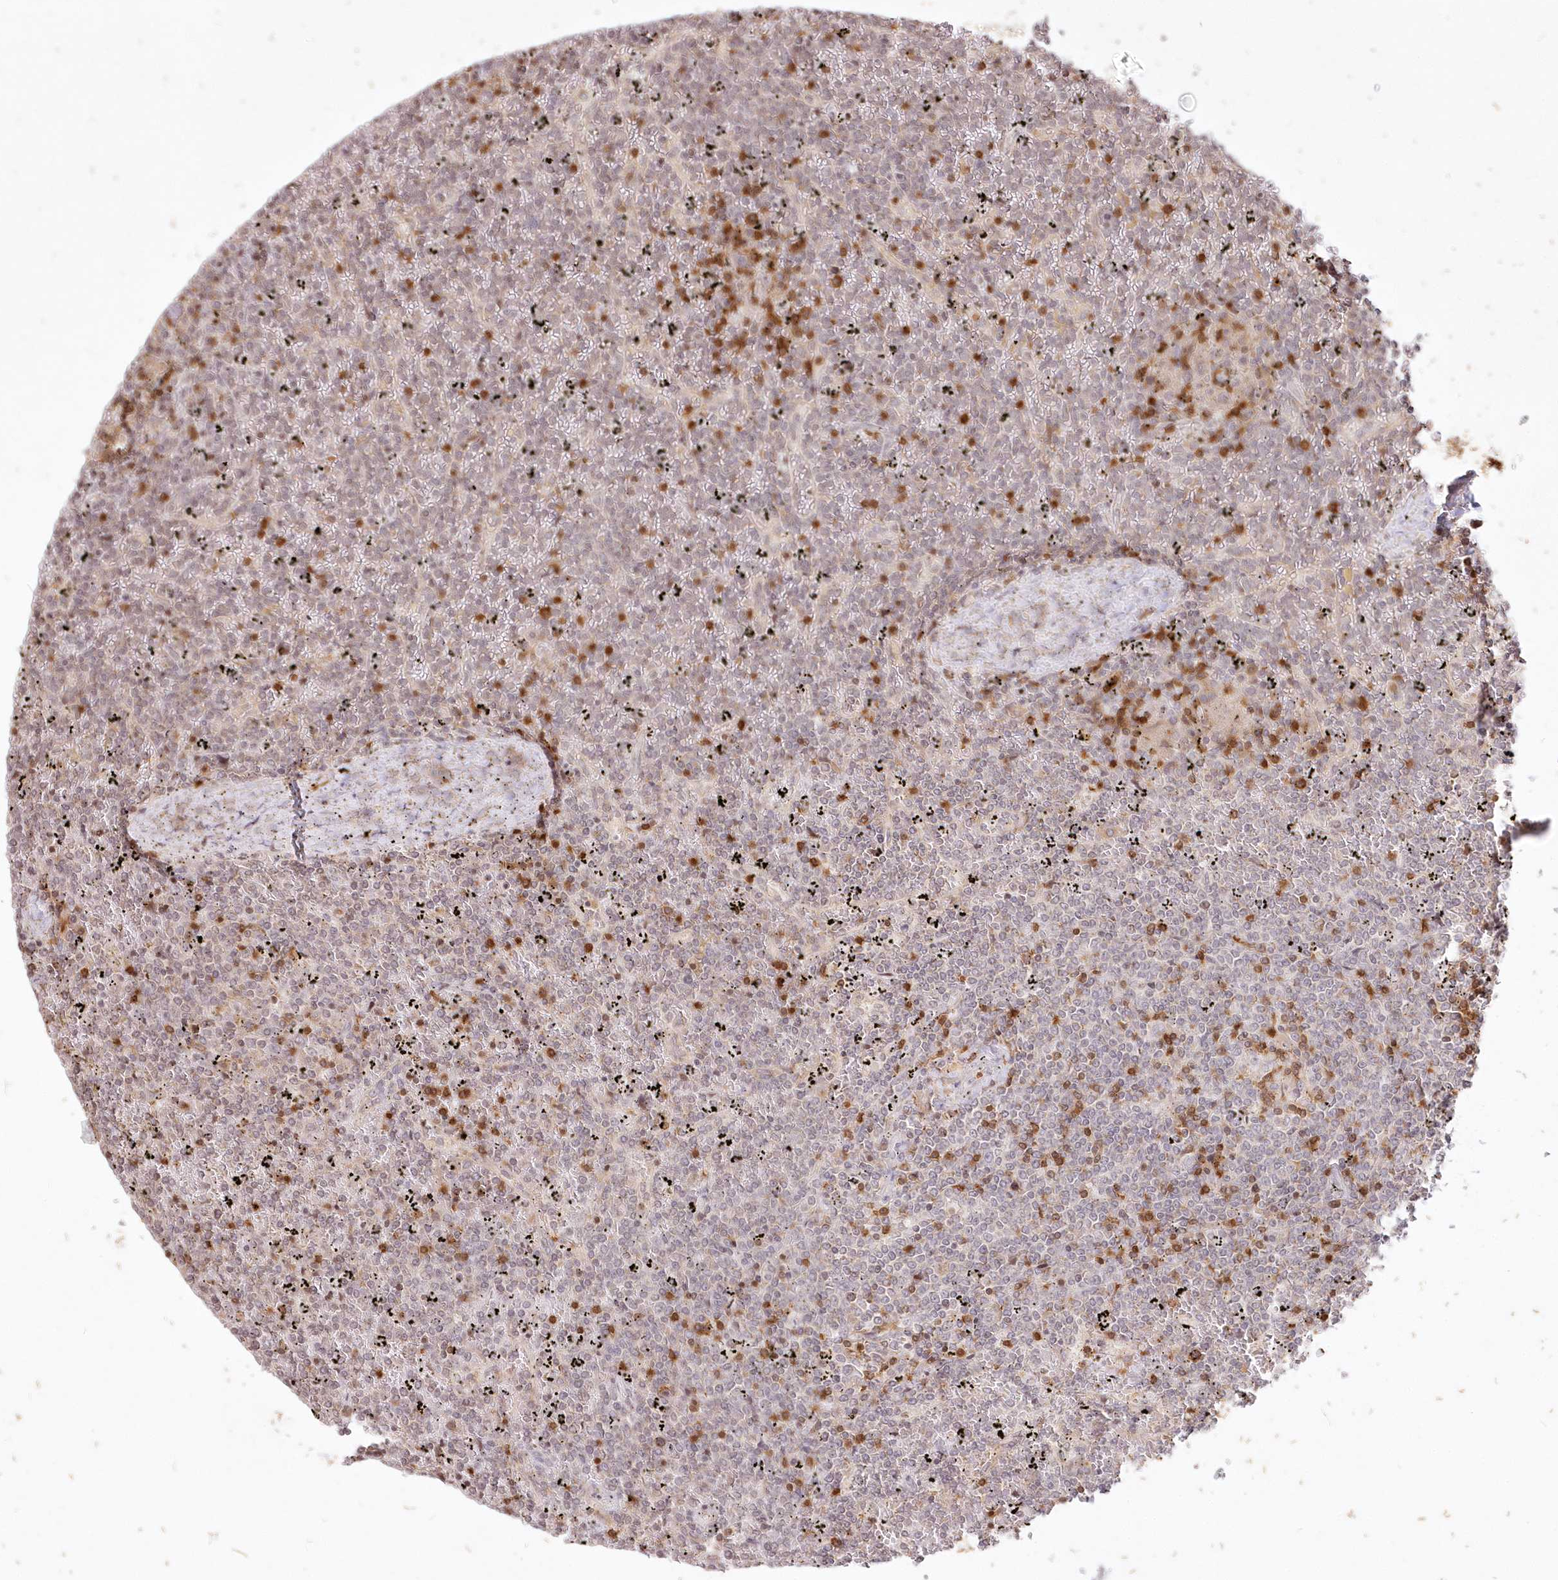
{"staining": {"intensity": "weak", "quantity": "<25%", "location": "cytoplasmic/membranous"}, "tissue": "lymphoma", "cell_type": "Tumor cells", "image_type": "cancer", "snomed": [{"axis": "morphology", "description": "Malignant lymphoma, non-Hodgkin's type, Low grade"}, {"axis": "topography", "description": "Spleen"}], "caption": "Tumor cells are negative for protein expression in human malignant lymphoma, non-Hodgkin's type (low-grade).", "gene": "MTMR3", "patient": {"sex": "female", "age": 19}}